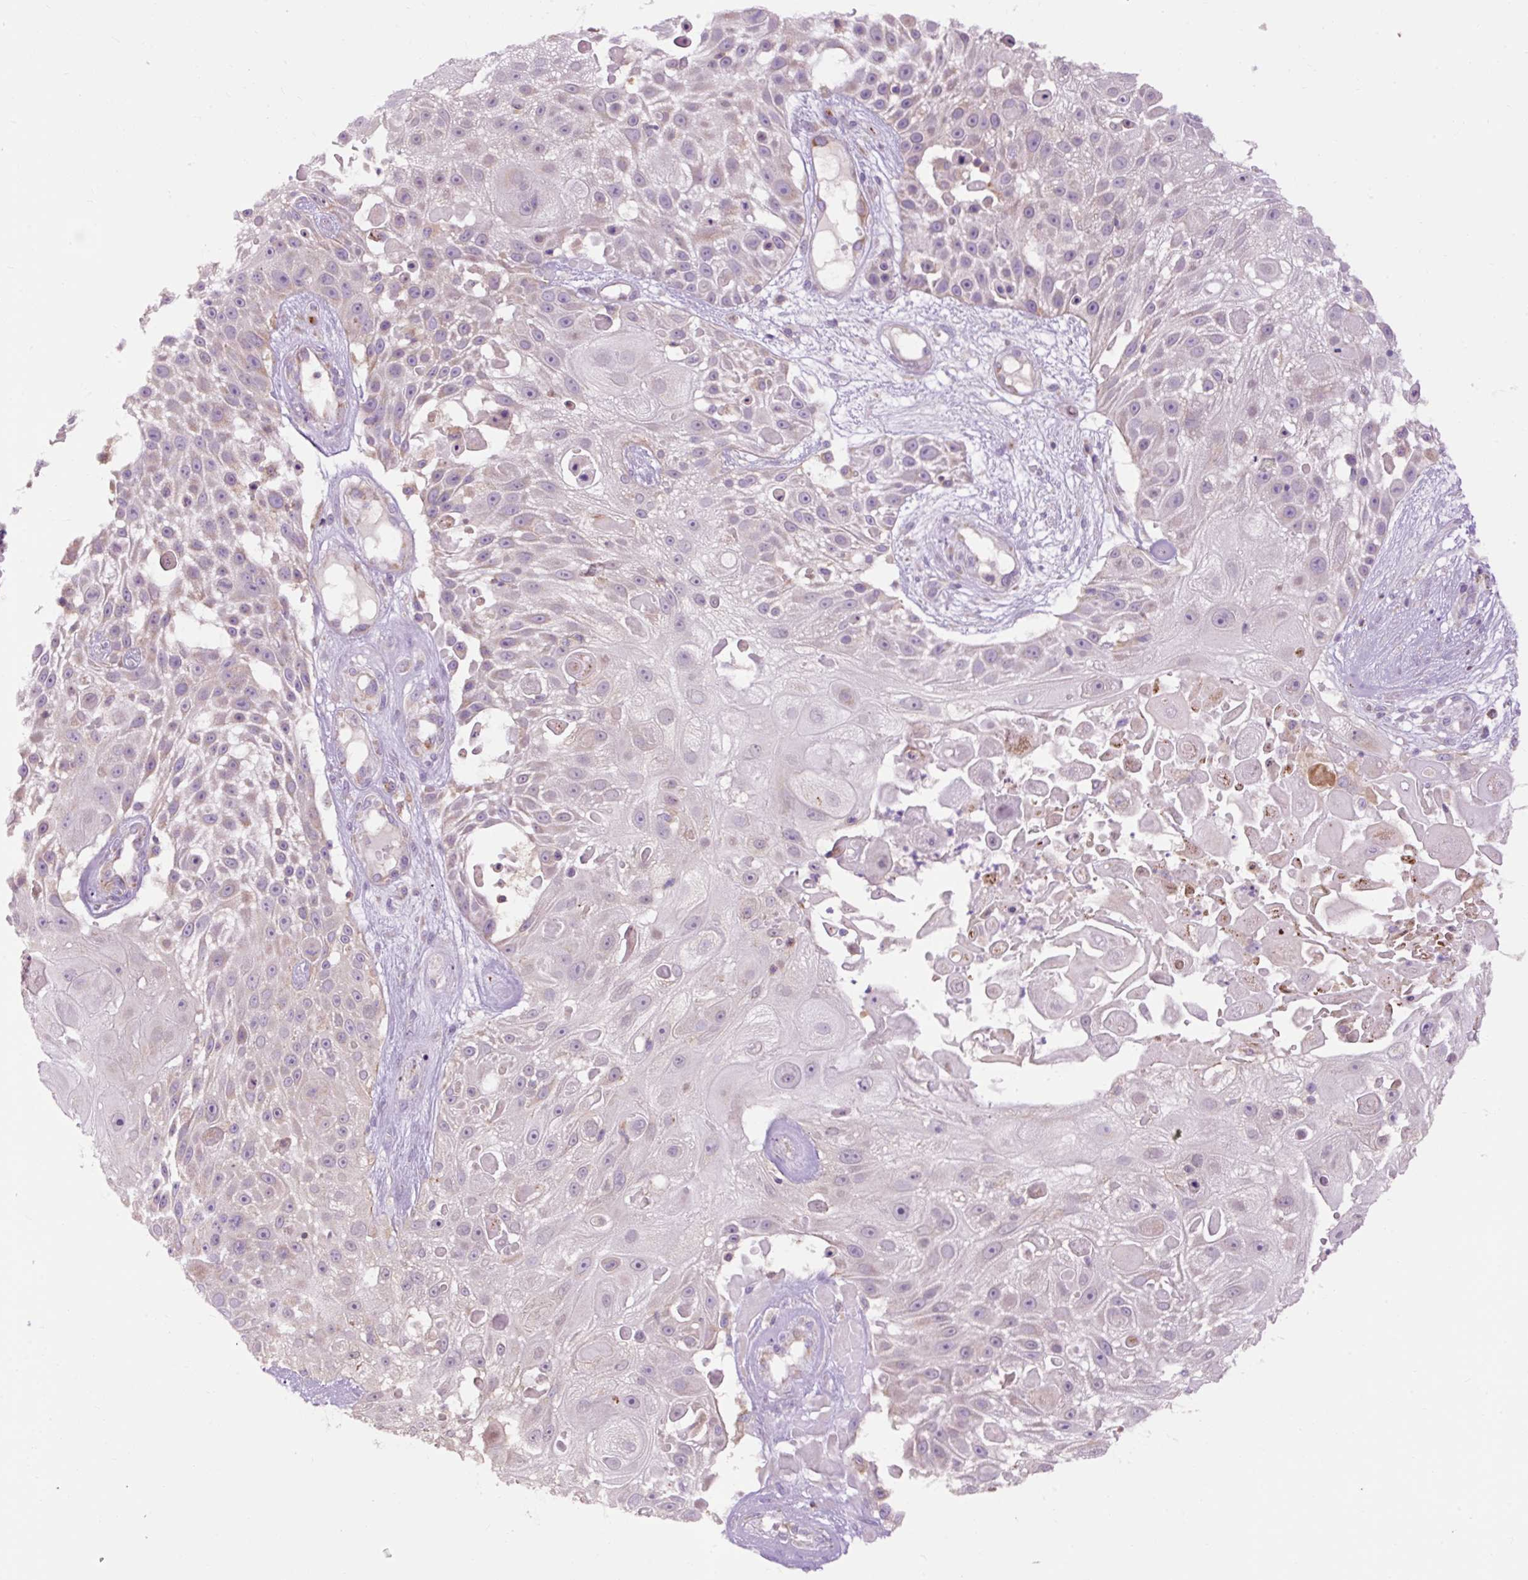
{"staining": {"intensity": "weak", "quantity": "<25%", "location": "cytoplasmic/membranous"}, "tissue": "skin cancer", "cell_type": "Tumor cells", "image_type": "cancer", "snomed": [{"axis": "morphology", "description": "Squamous cell carcinoma, NOS"}, {"axis": "topography", "description": "Skin"}], "caption": "Tumor cells show no significant expression in skin squamous cell carcinoma. (DAB IHC, high magnification).", "gene": "CD83", "patient": {"sex": "female", "age": 86}}